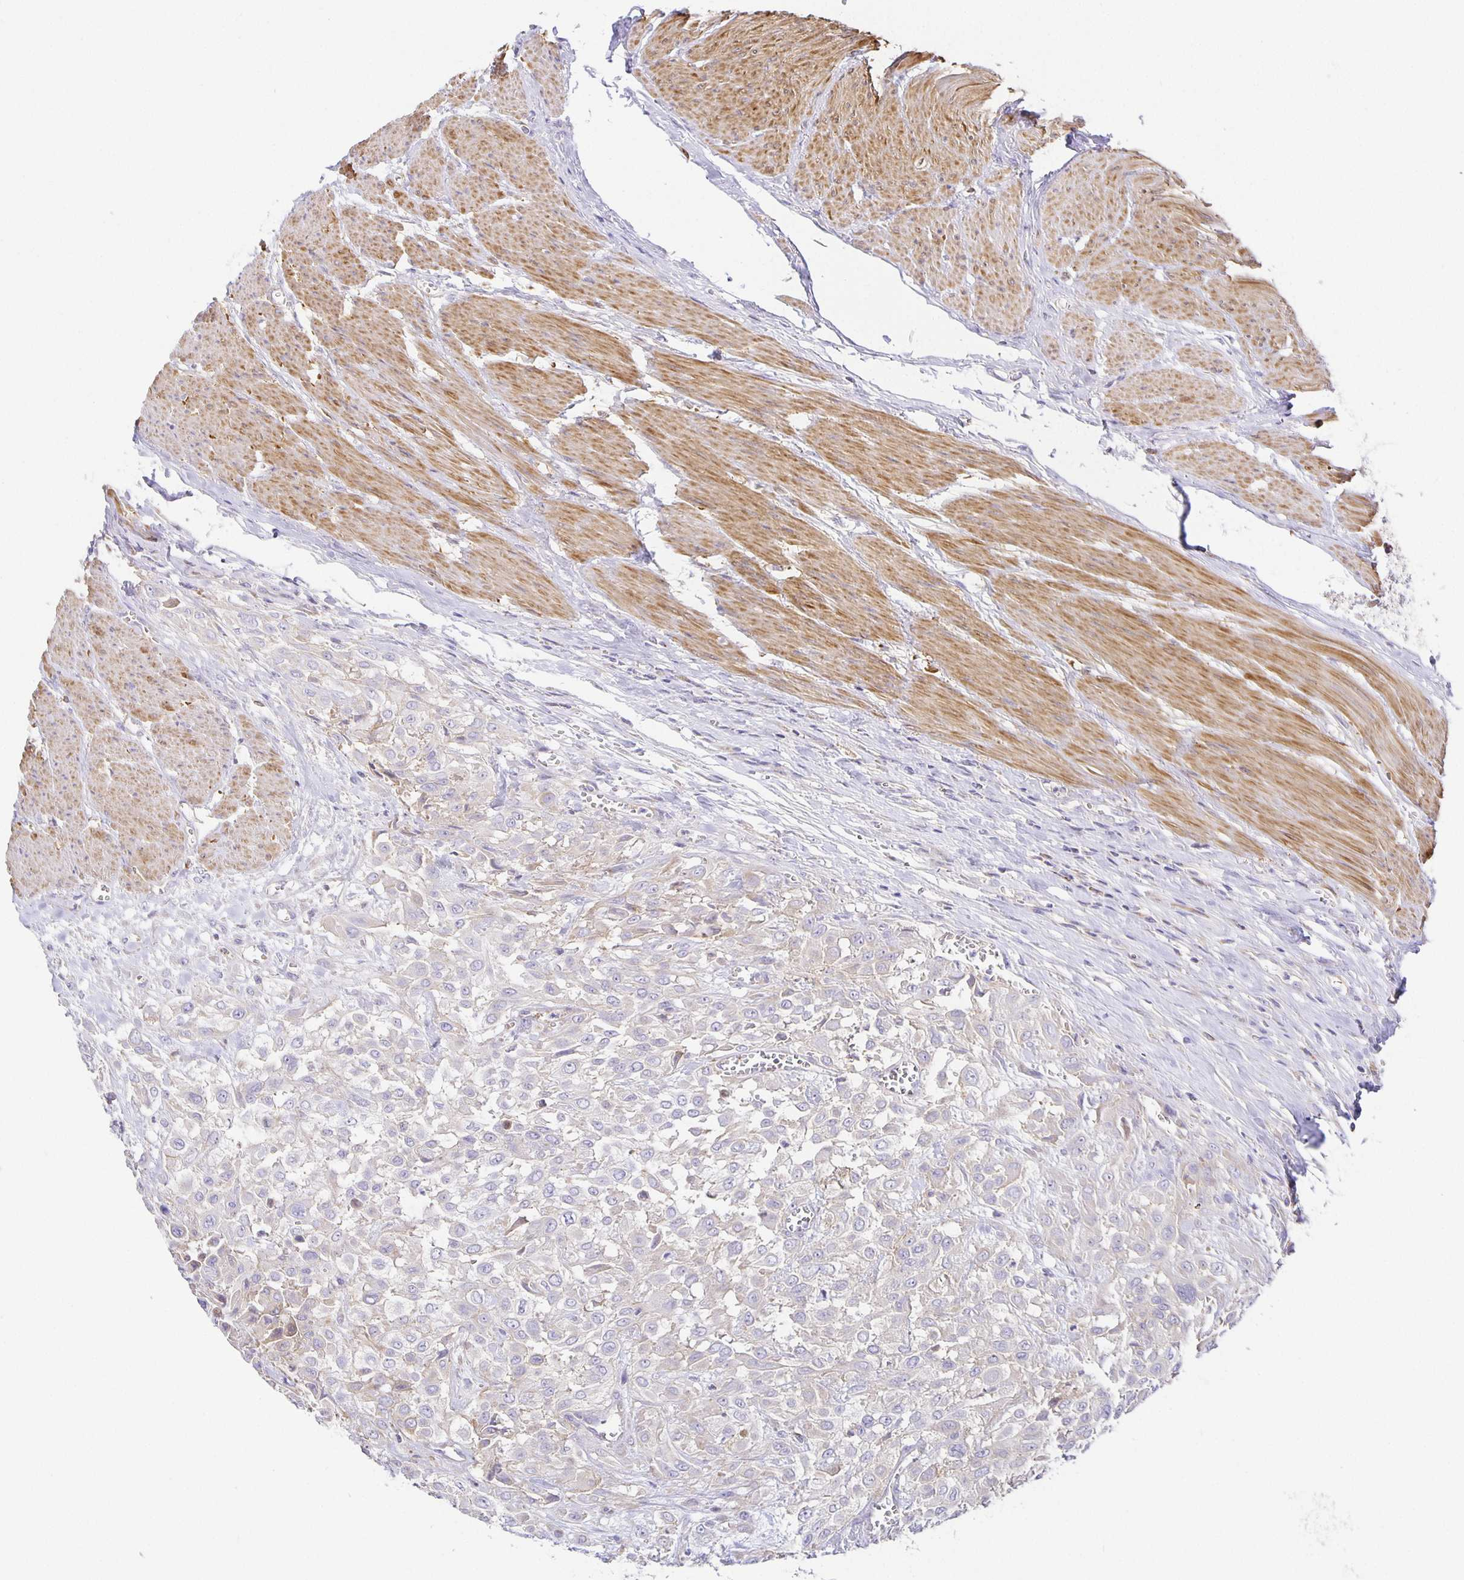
{"staining": {"intensity": "weak", "quantity": "<25%", "location": "cytoplasmic/membranous"}, "tissue": "urothelial cancer", "cell_type": "Tumor cells", "image_type": "cancer", "snomed": [{"axis": "morphology", "description": "Urothelial carcinoma, High grade"}, {"axis": "topography", "description": "Urinary bladder"}], "caption": "Immunohistochemistry (IHC) image of neoplastic tissue: urothelial cancer stained with DAB reveals no significant protein staining in tumor cells.", "gene": "FLRT3", "patient": {"sex": "male", "age": 57}}